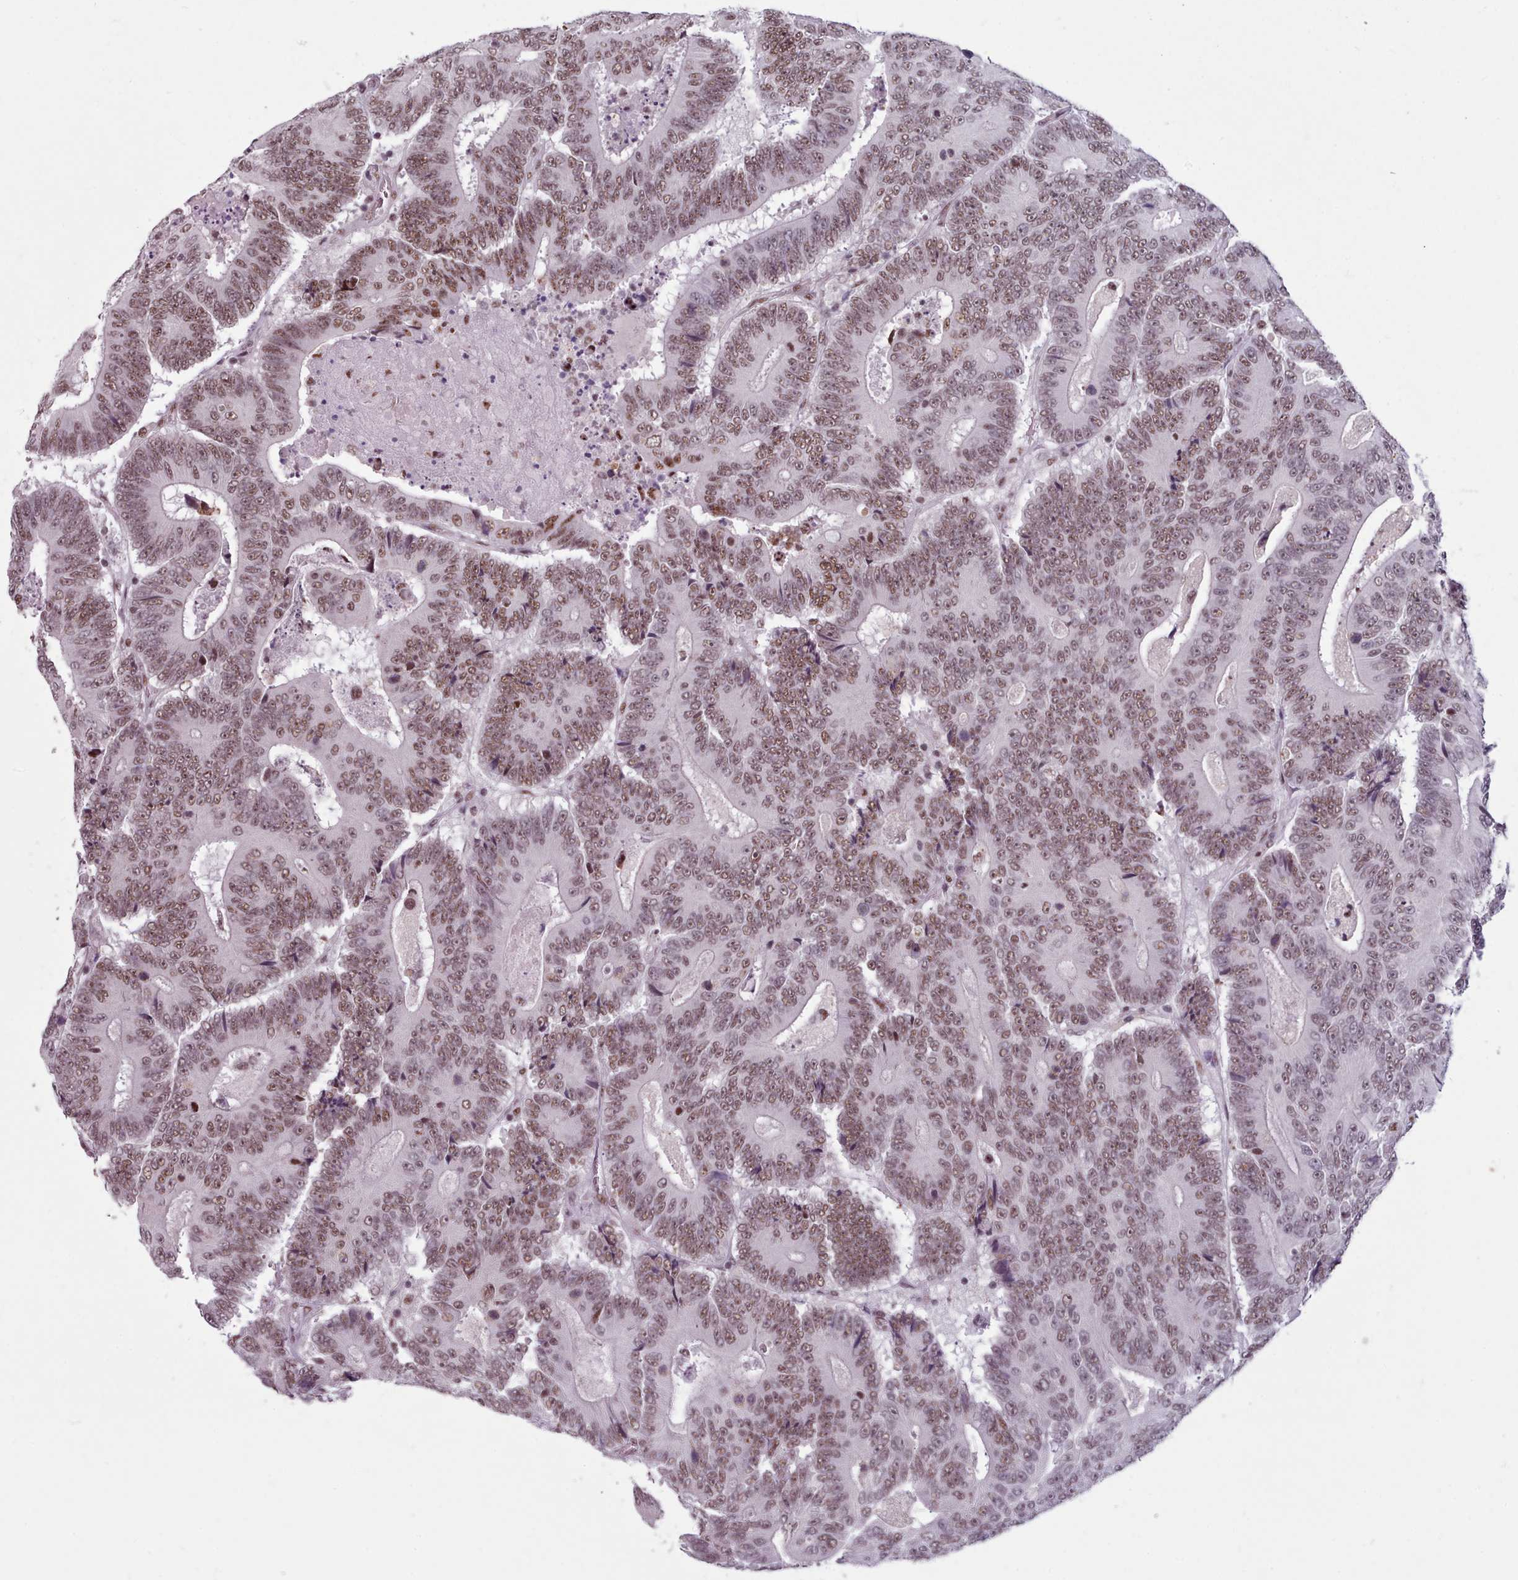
{"staining": {"intensity": "moderate", "quantity": ">75%", "location": "nuclear"}, "tissue": "colorectal cancer", "cell_type": "Tumor cells", "image_type": "cancer", "snomed": [{"axis": "morphology", "description": "Adenocarcinoma, NOS"}, {"axis": "topography", "description": "Colon"}], "caption": "Colorectal cancer was stained to show a protein in brown. There is medium levels of moderate nuclear expression in approximately >75% of tumor cells.", "gene": "SRRM1", "patient": {"sex": "male", "age": 83}}